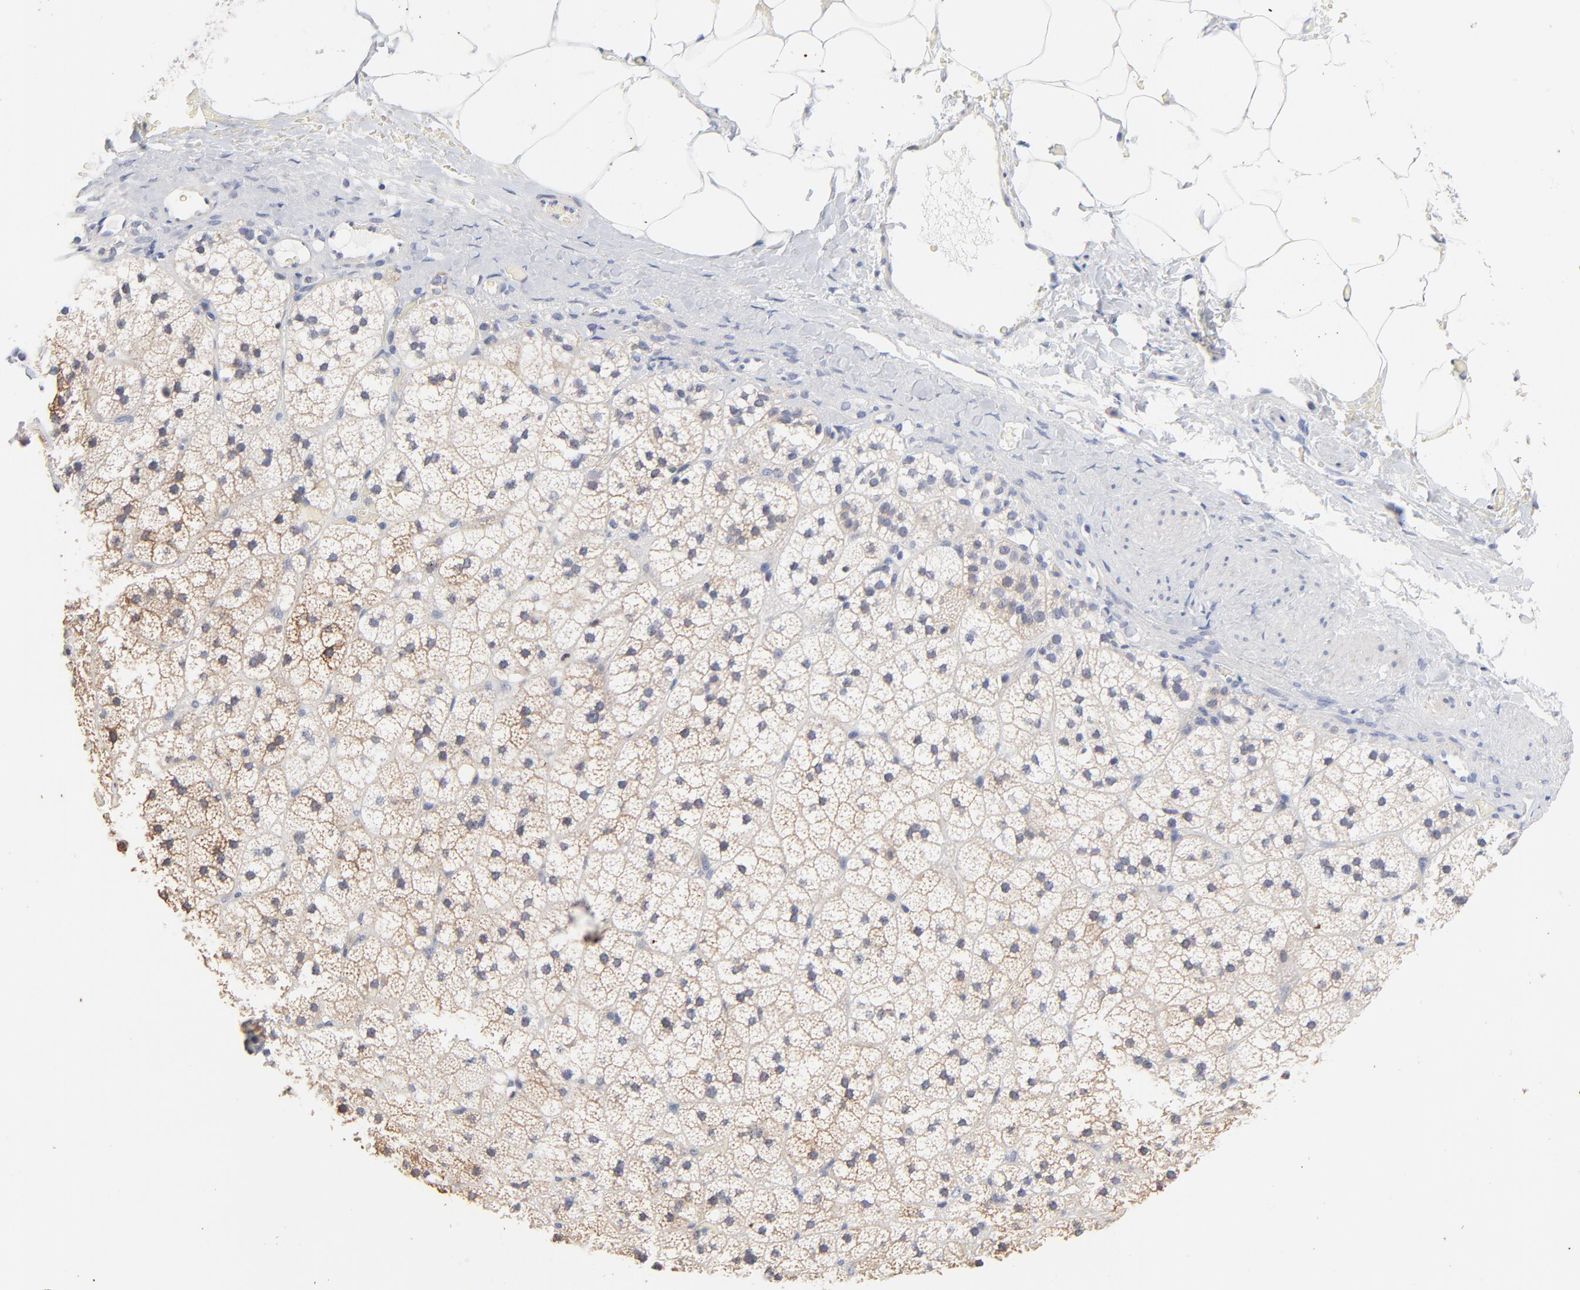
{"staining": {"intensity": "moderate", "quantity": "25%-75%", "location": "cytoplasmic/membranous"}, "tissue": "adrenal gland", "cell_type": "Glandular cells", "image_type": "normal", "snomed": [{"axis": "morphology", "description": "Normal tissue, NOS"}, {"axis": "topography", "description": "Adrenal gland"}], "caption": "The micrograph exhibits a brown stain indicating the presence of a protein in the cytoplasmic/membranous of glandular cells in adrenal gland.", "gene": "AADAC", "patient": {"sex": "male", "age": 35}}